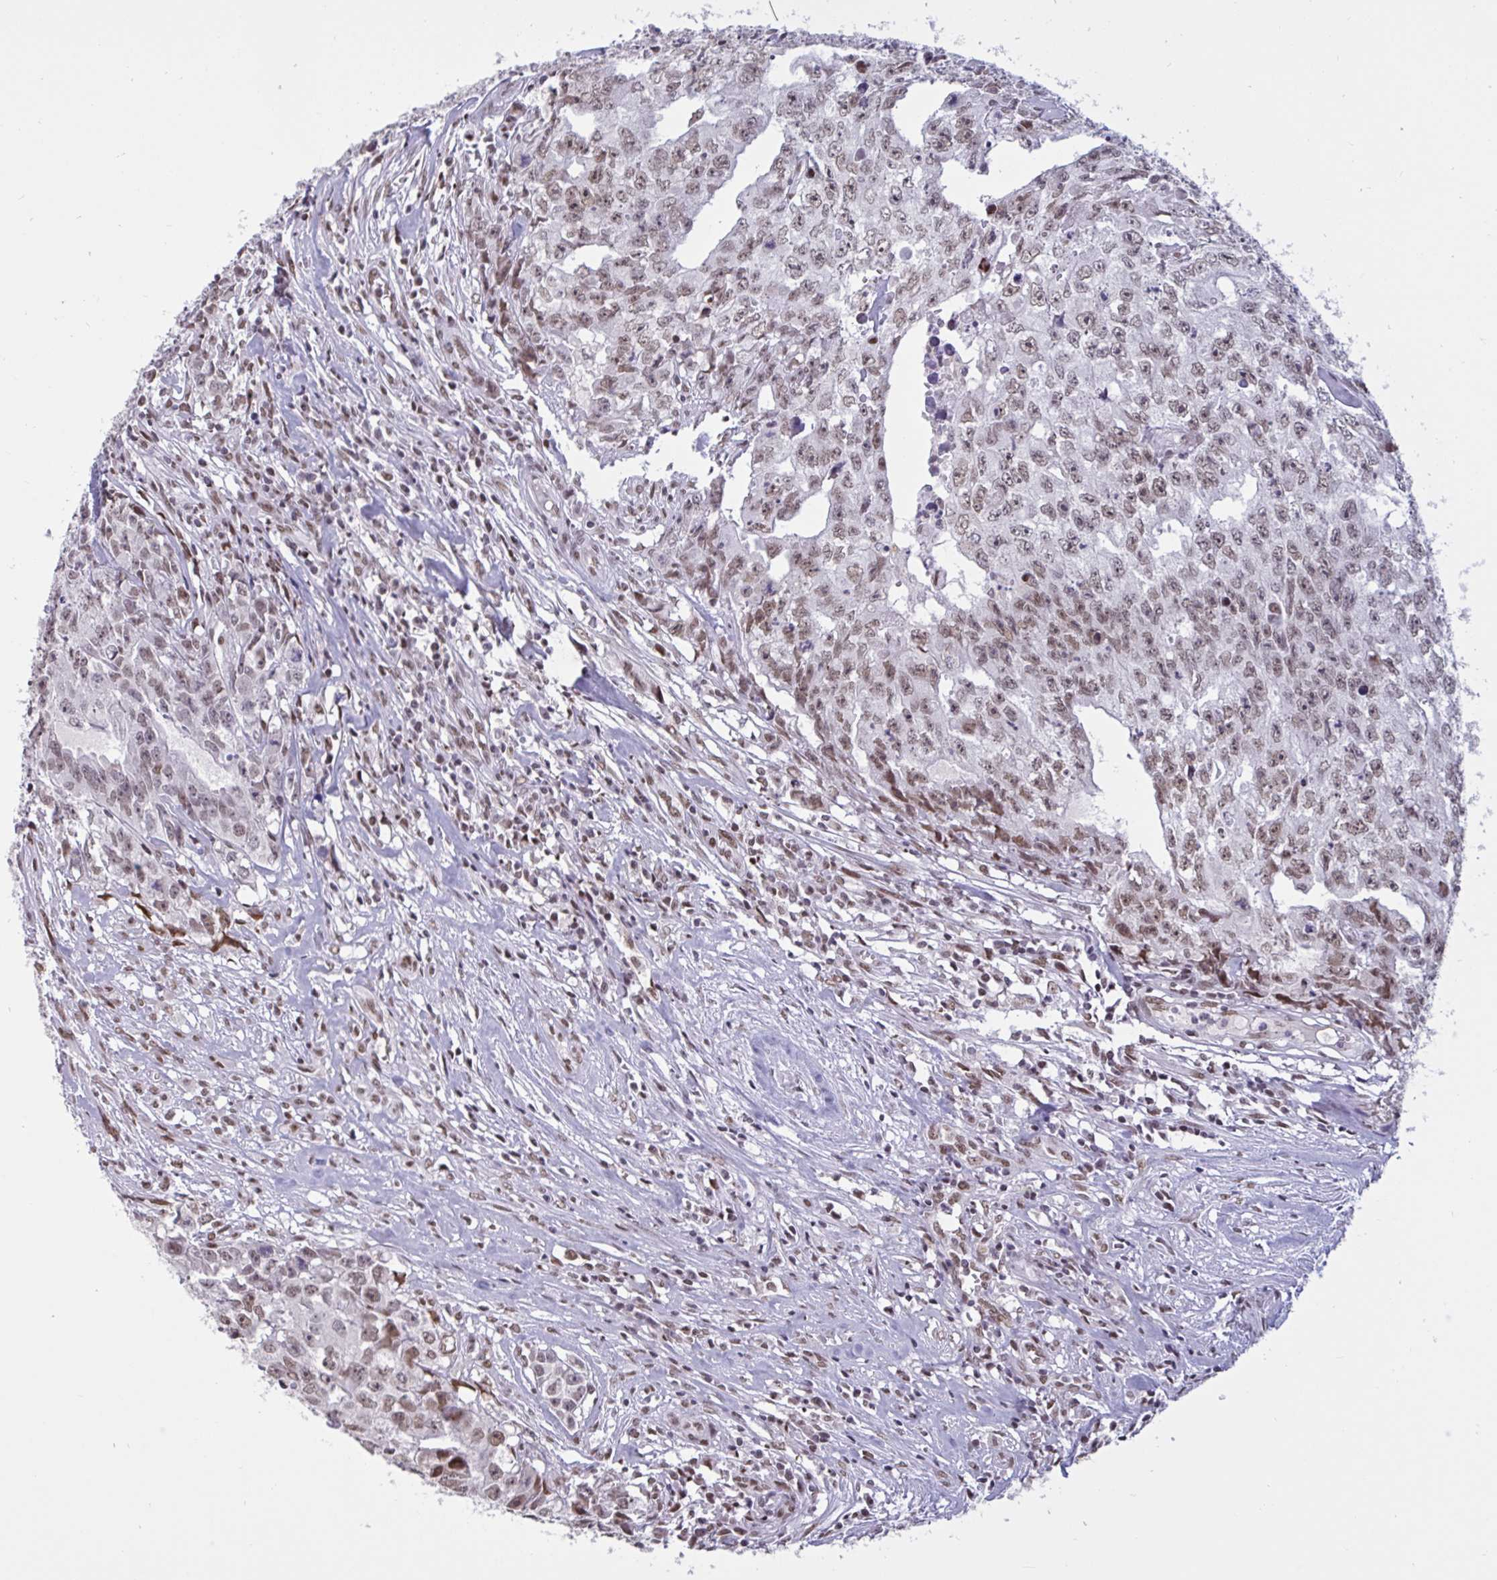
{"staining": {"intensity": "moderate", "quantity": ">75%", "location": "nuclear"}, "tissue": "testis cancer", "cell_type": "Tumor cells", "image_type": "cancer", "snomed": [{"axis": "morphology", "description": "Carcinoma, Embryonal, NOS"}, {"axis": "morphology", "description": "Teratoma, malignant, NOS"}, {"axis": "topography", "description": "Testis"}], "caption": "Immunohistochemical staining of testis malignant teratoma exhibits medium levels of moderate nuclear expression in approximately >75% of tumor cells.", "gene": "CBFA2T2", "patient": {"sex": "male", "age": 24}}